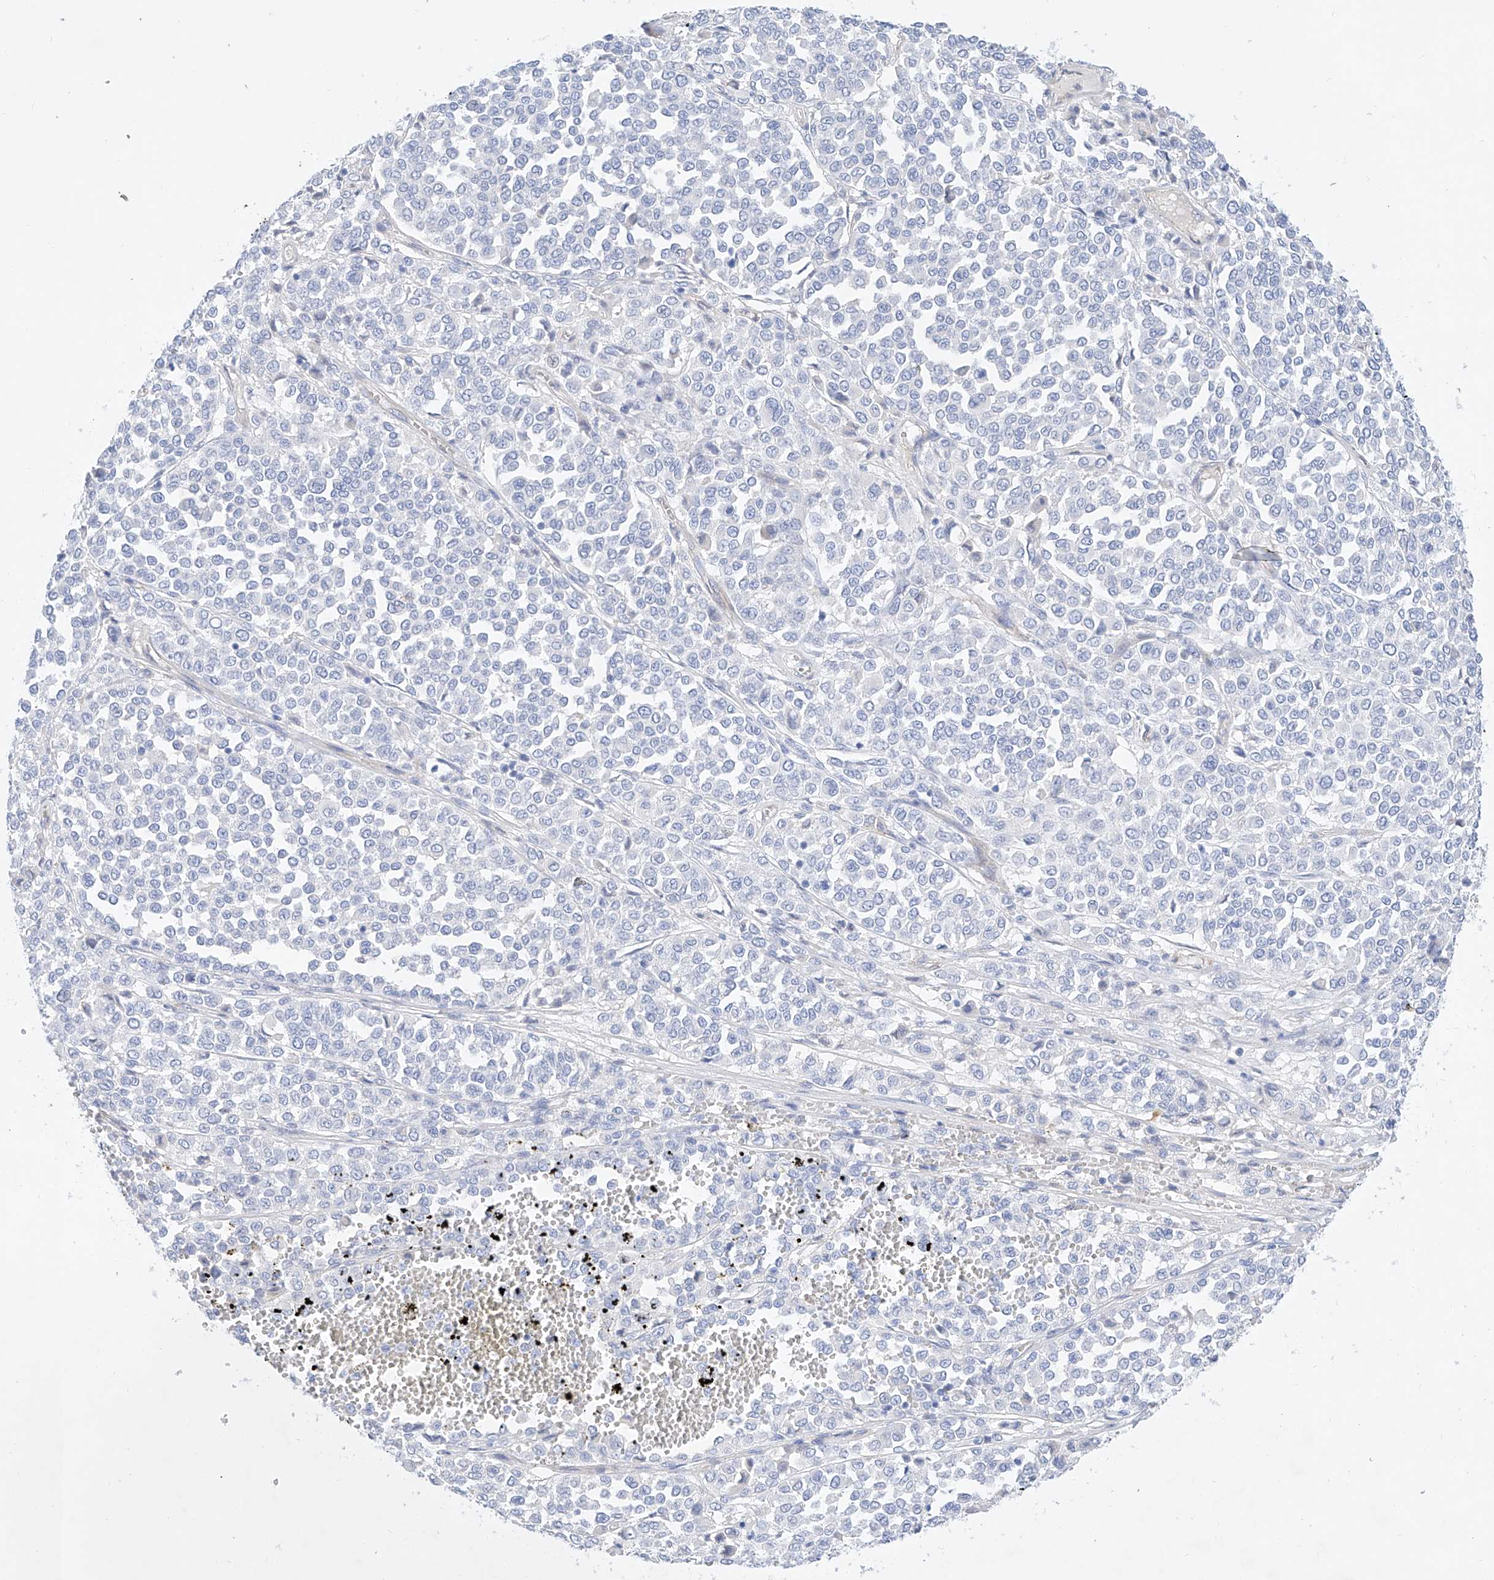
{"staining": {"intensity": "negative", "quantity": "none", "location": "none"}, "tissue": "melanoma", "cell_type": "Tumor cells", "image_type": "cancer", "snomed": [{"axis": "morphology", "description": "Malignant melanoma, Metastatic site"}, {"axis": "topography", "description": "Pancreas"}], "caption": "Immunohistochemistry (IHC) of melanoma demonstrates no expression in tumor cells. The staining was performed using DAB (3,3'-diaminobenzidine) to visualize the protein expression in brown, while the nuclei were stained in blue with hematoxylin (Magnification: 20x).", "gene": "SBSPON", "patient": {"sex": "female", "age": 30}}